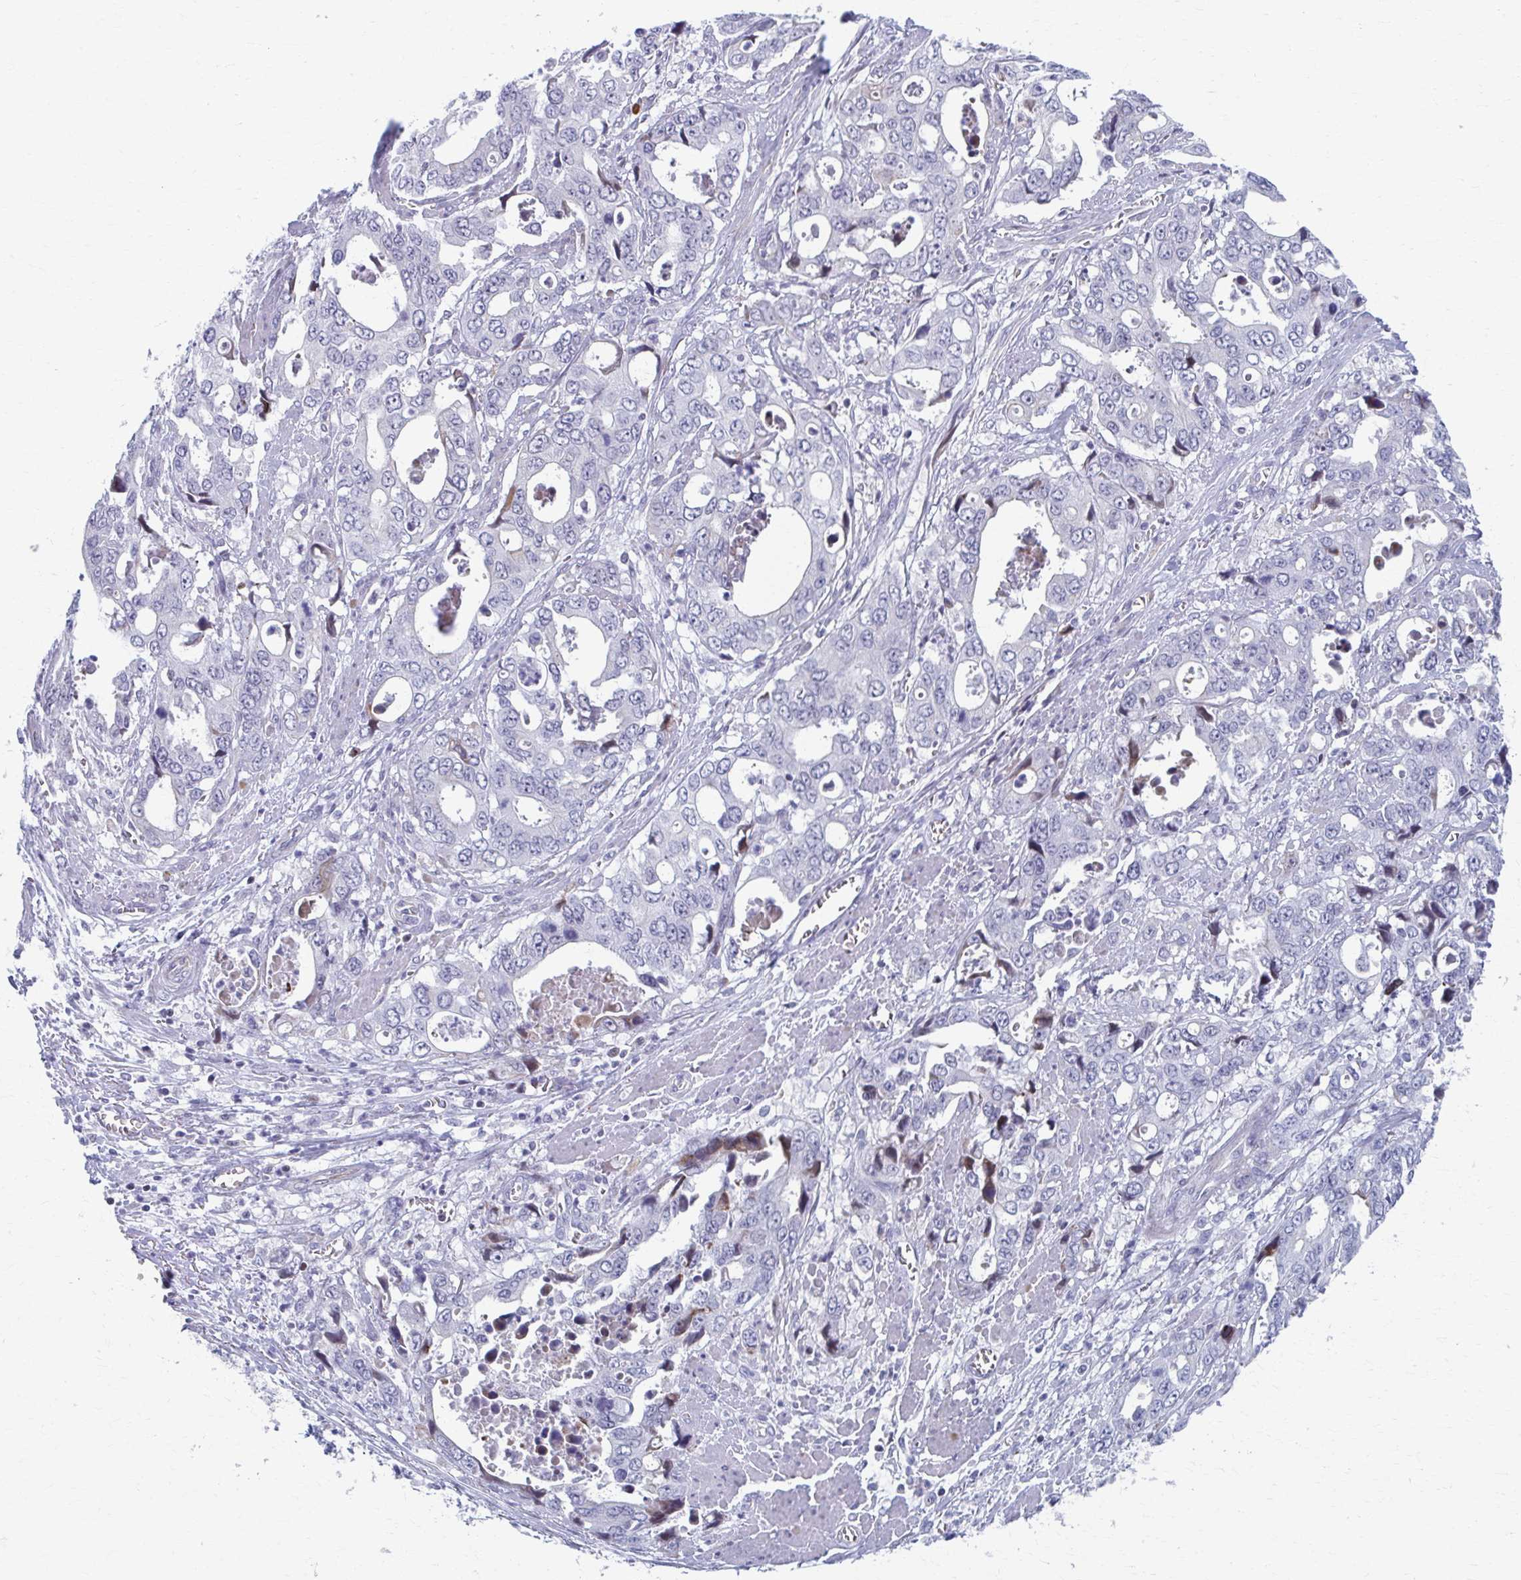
{"staining": {"intensity": "negative", "quantity": "none", "location": "none"}, "tissue": "stomach cancer", "cell_type": "Tumor cells", "image_type": "cancer", "snomed": [{"axis": "morphology", "description": "Adenocarcinoma, NOS"}, {"axis": "topography", "description": "Stomach, upper"}], "caption": "Micrograph shows no protein positivity in tumor cells of adenocarcinoma (stomach) tissue. (Immunohistochemistry (ihc), brightfield microscopy, high magnification).", "gene": "ABHD16B", "patient": {"sex": "male", "age": 74}}